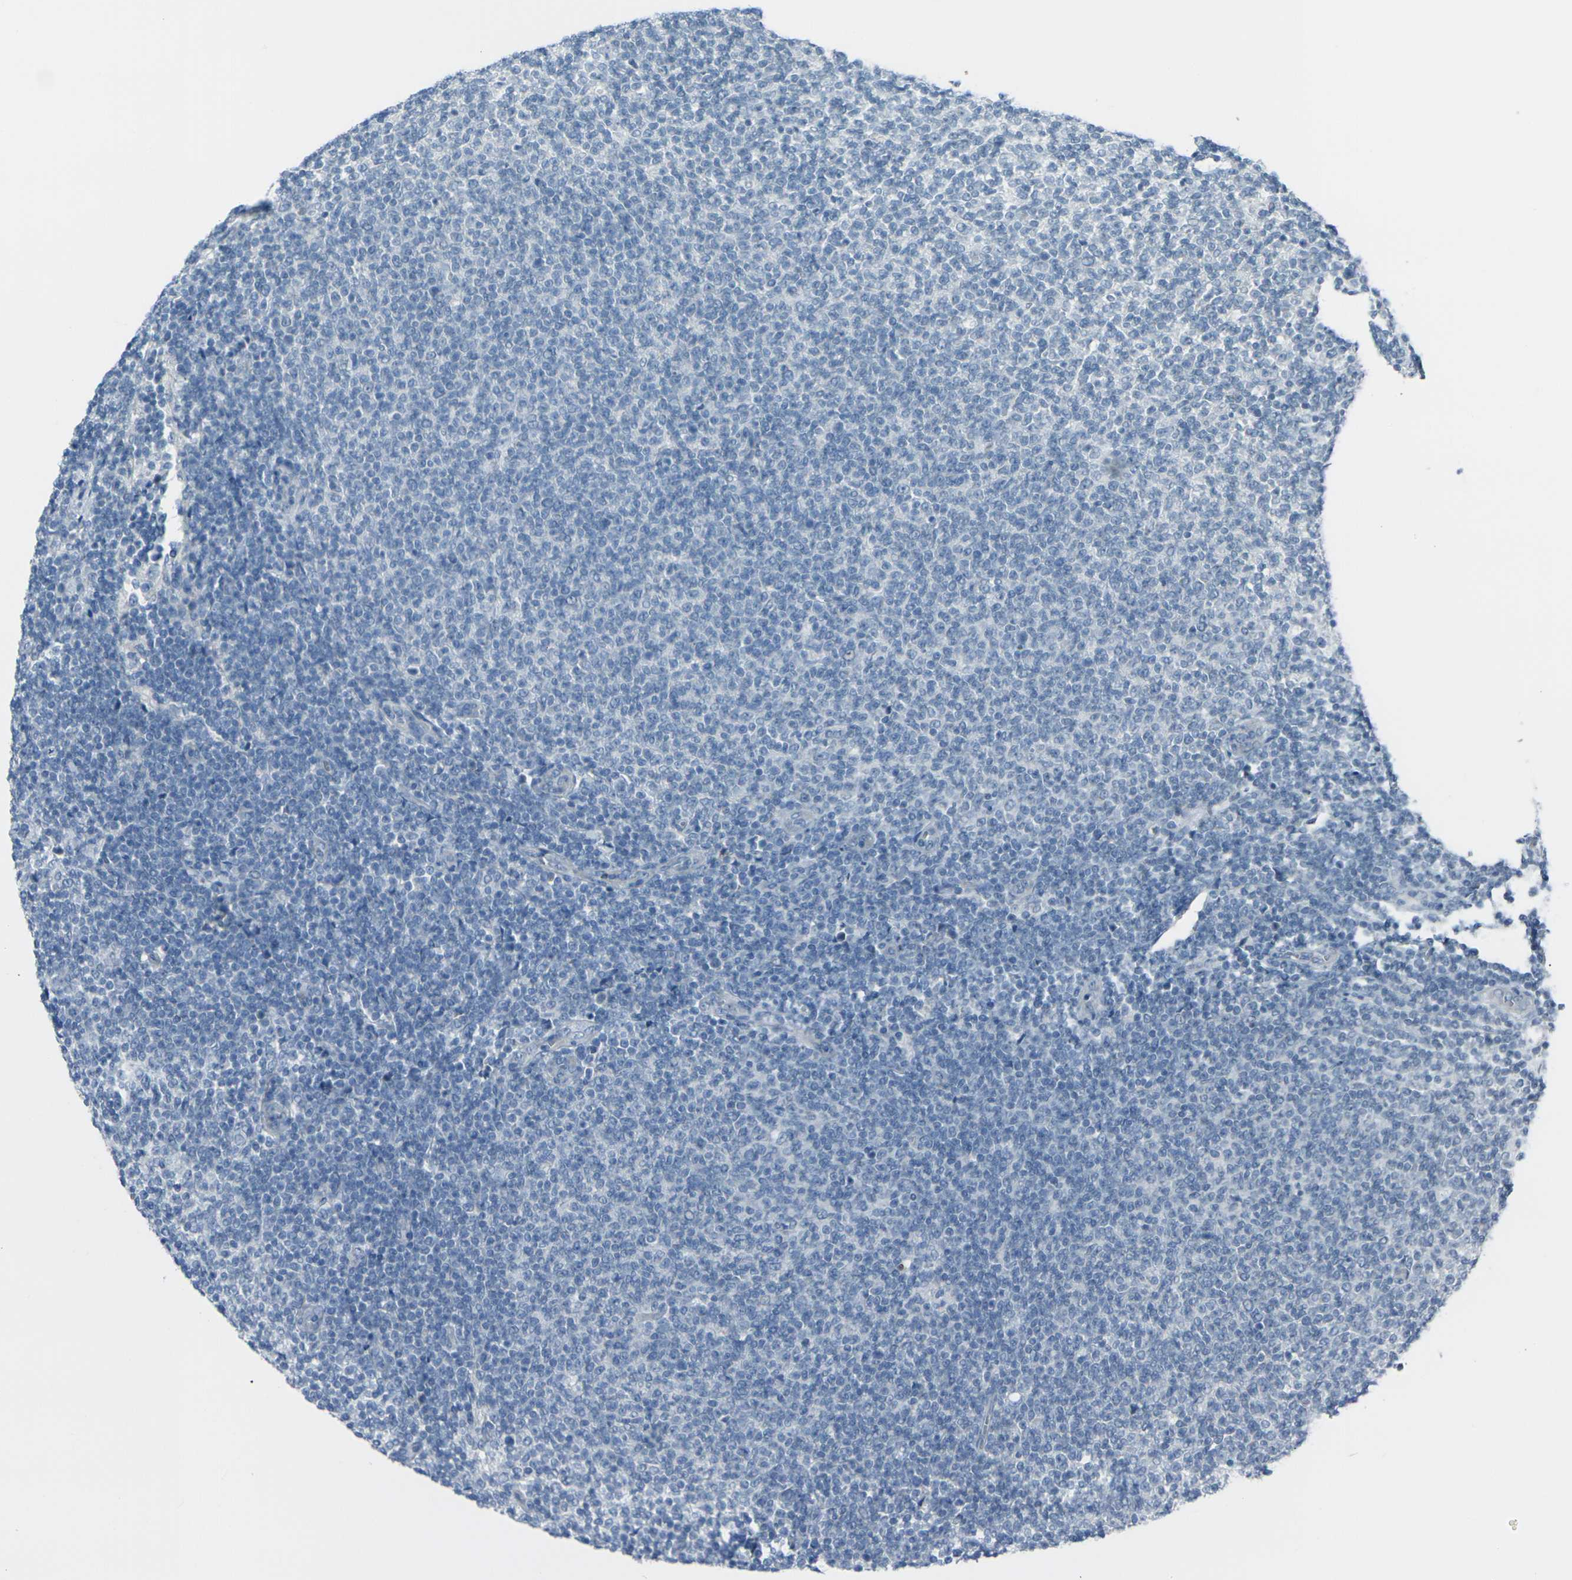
{"staining": {"intensity": "negative", "quantity": "none", "location": "none"}, "tissue": "lymphoma", "cell_type": "Tumor cells", "image_type": "cancer", "snomed": [{"axis": "morphology", "description": "Malignant lymphoma, non-Hodgkin's type, Low grade"}, {"axis": "topography", "description": "Lymph node"}], "caption": "There is no significant expression in tumor cells of low-grade malignant lymphoma, non-Hodgkin's type. Nuclei are stained in blue.", "gene": "ANKRD46", "patient": {"sex": "male", "age": 66}}